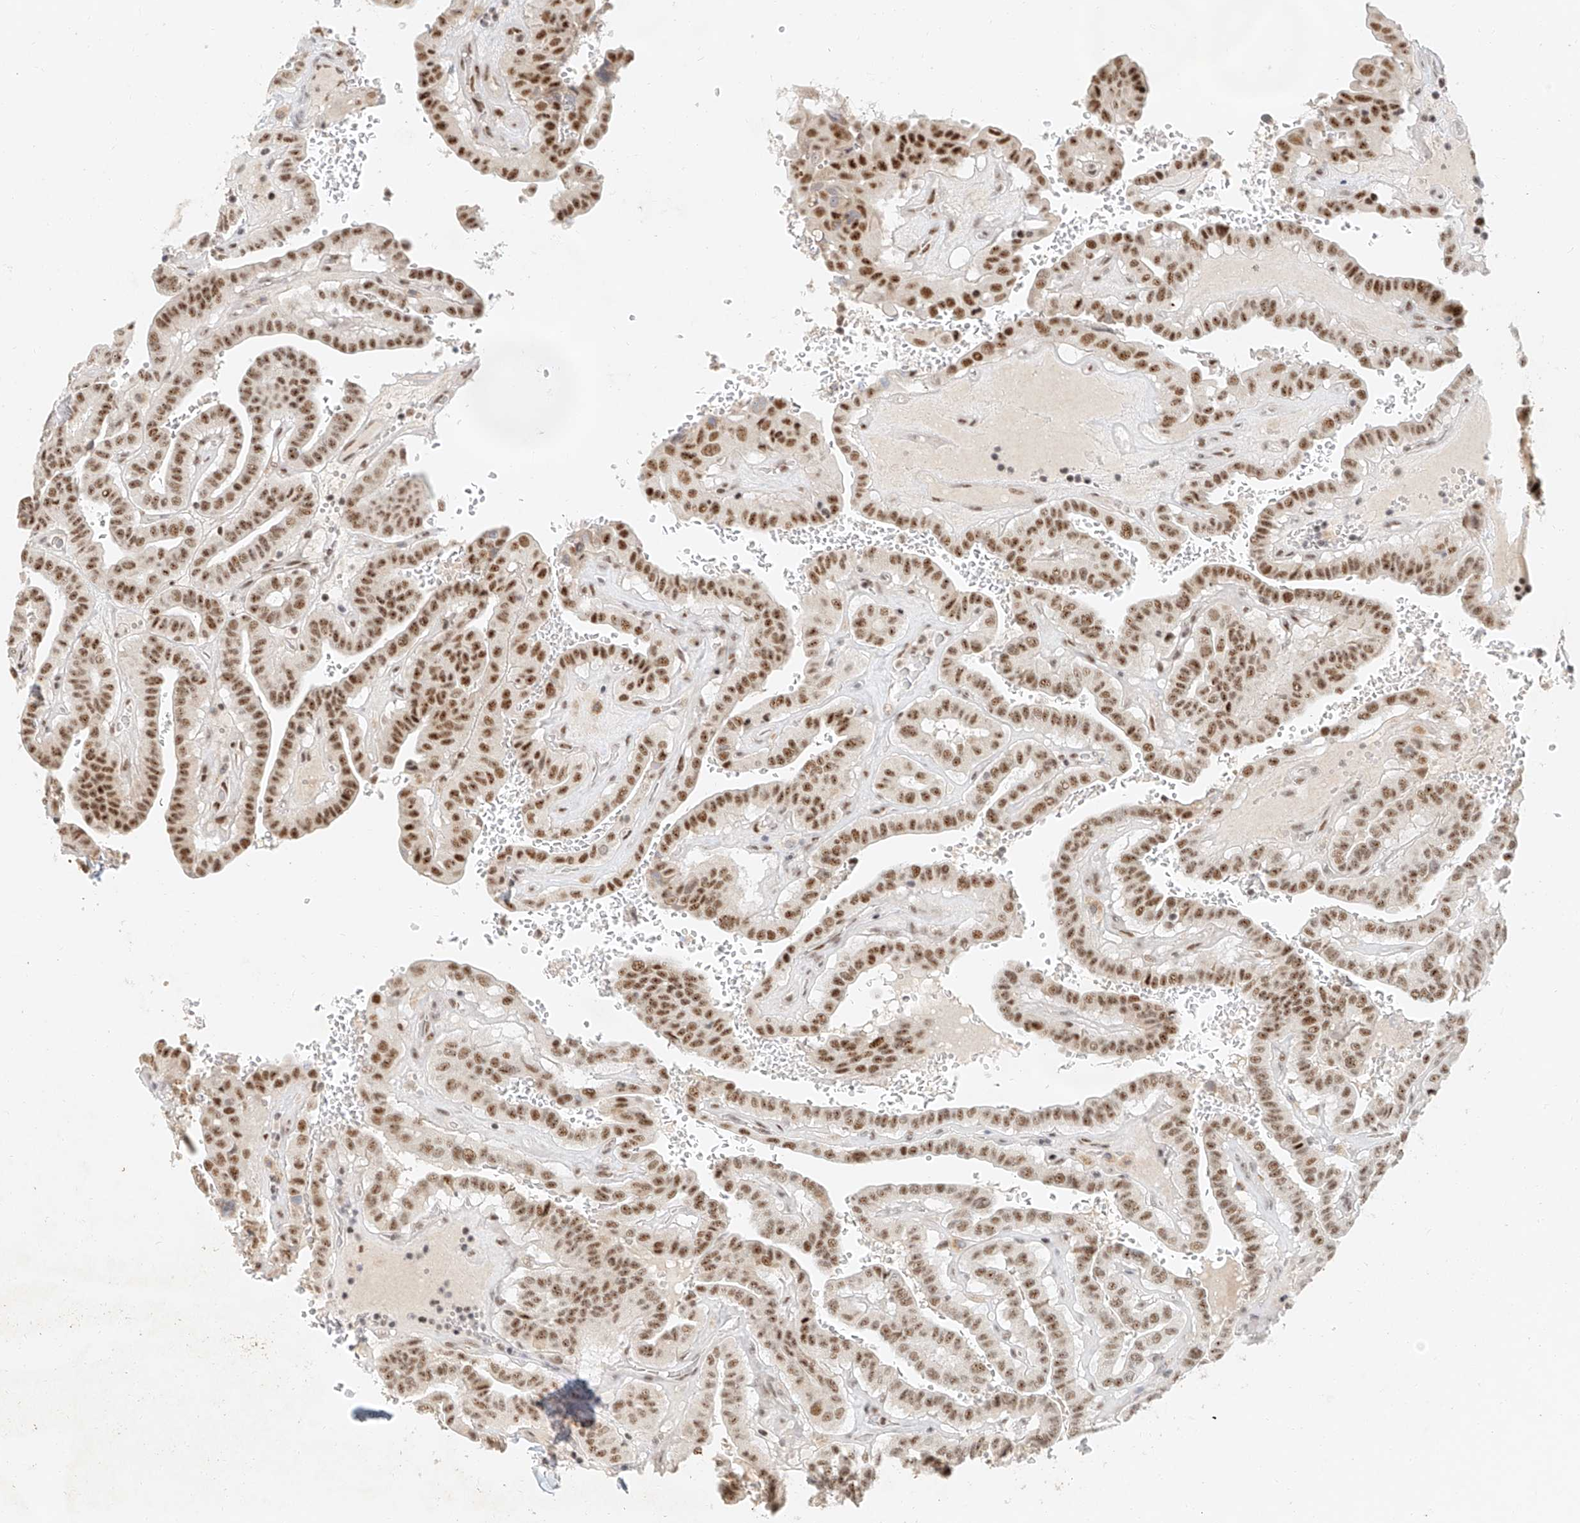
{"staining": {"intensity": "strong", "quantity": ">75%", "location": "nuclear"}, "tissue": "thyroid cancer", "cell_type": "Tumor cells", "image_type": "cancer", "snomed": [{"axis": "morphology", "description": "Papillary adenocarcinoma, NOS"}, {"axis": "topography", "description": "Thyroid gland"}], "caption": "Immunohistochemical staining of thyroid cancer (papillary adenocarcinoma) reveals high levels of strong nuclear positivity in approximately >75% of tumor cells.", "gene": "CXorf58", "patient": {"sex": "male", "age": 77}}